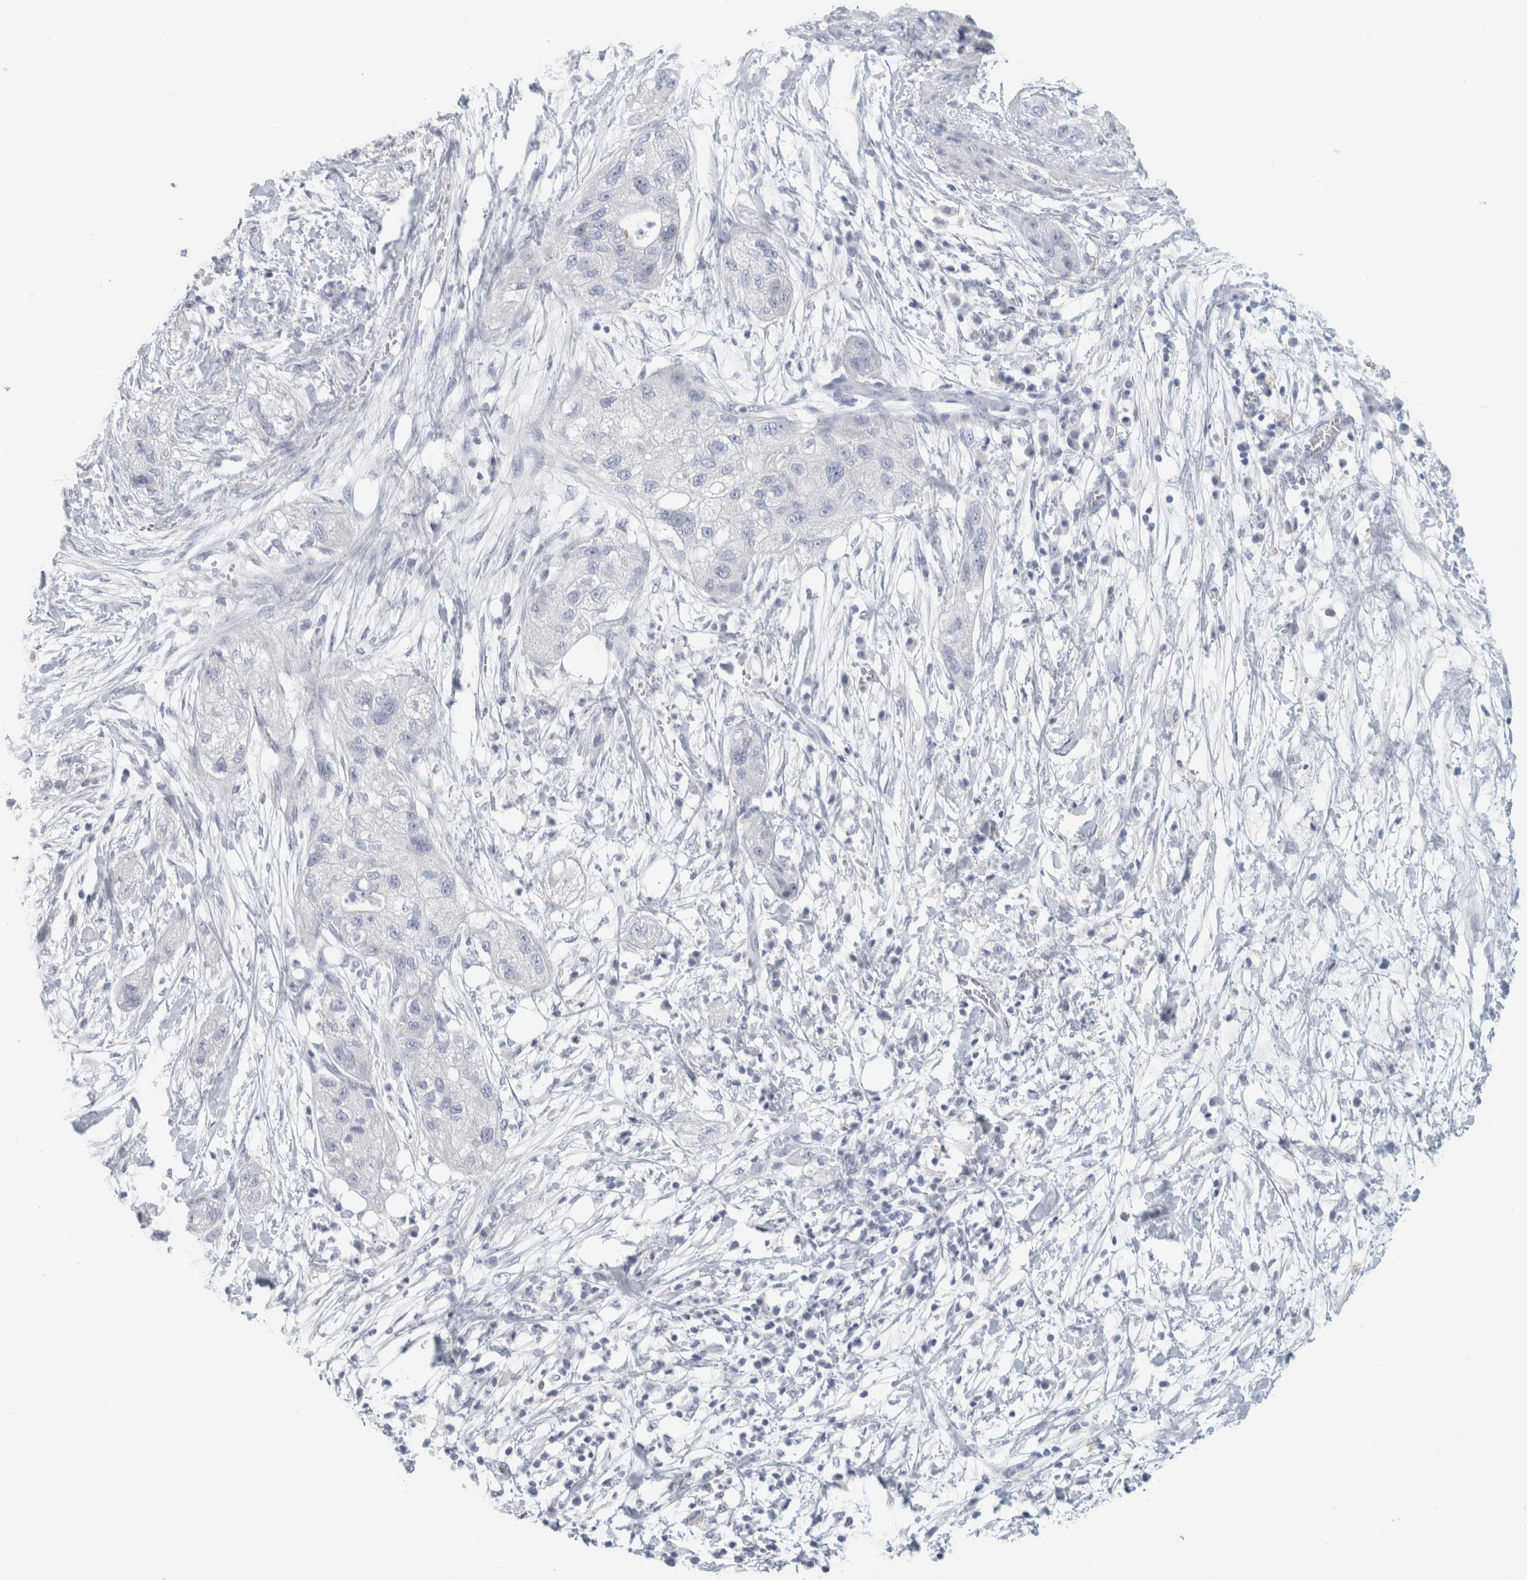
{"staining": {"intensity": "negative", "quantity": "none", "location": "none"}, "tissue": "pancreatic cancer", "cell_type": "Tumor cells", "image_type": "cancer", "snomed": [{"axis": "morphology", "description": "Adenocarcinoma, NOS"}, {"axis": "topography", "description": "Pancreas"}], "caption": "Histopathology image shows no protein expression in tumor cells of pancreatic adenocarcinoma tissue.", "gene": "SLC28A3", "patient": {"sex": "female", "age": 78}}